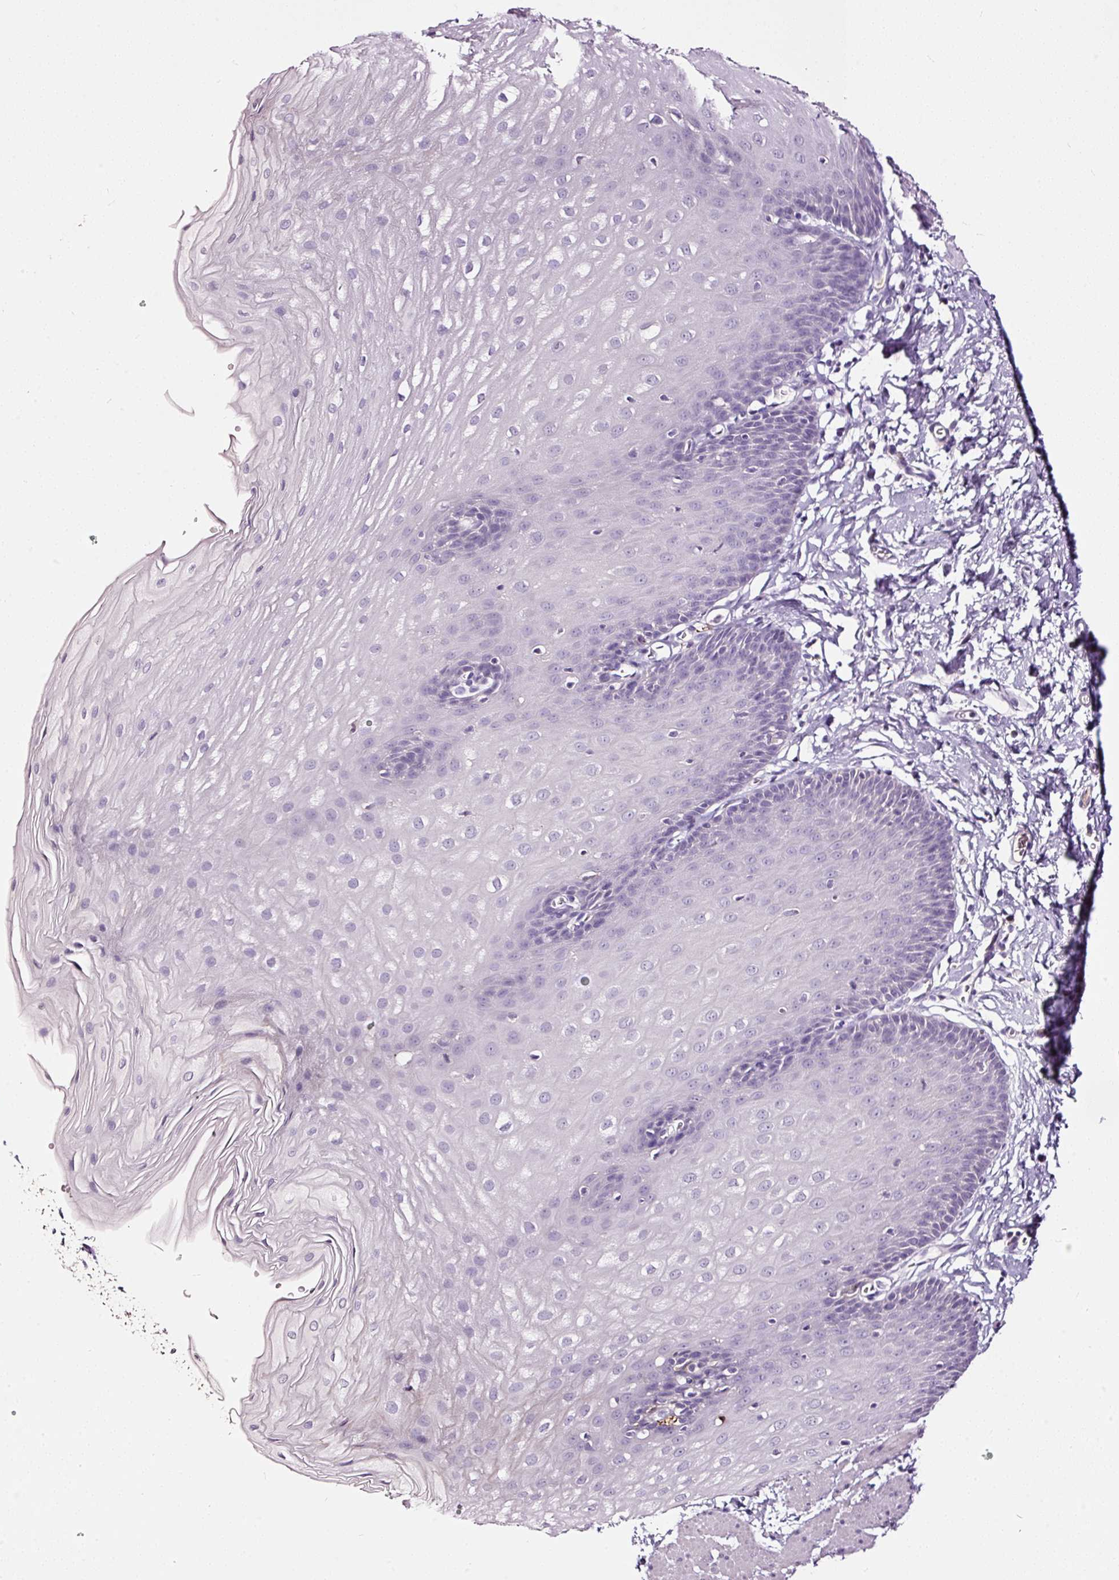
{"staining": {"intensity": "moderate", "quantity": "<25%", "location": "cytoplasmic/membranous"}, "tissue": "esophagus", "cell_type": "Squamous epithelial cells", "image_type": "normal", "snomed": [{"axis": "morphology", "description": "Normal tissue, NOS"}, {"axis": "topography", "description": "Esophagus"}], "caption": "Squamous epithelial cells reveal low levels of moderate cytoplasmic/membranous staining in approximately <25% of cells in unremarkable human esophagus.", "gene": "LAMP3", "patient": {"sex": "male", "age": 70}}